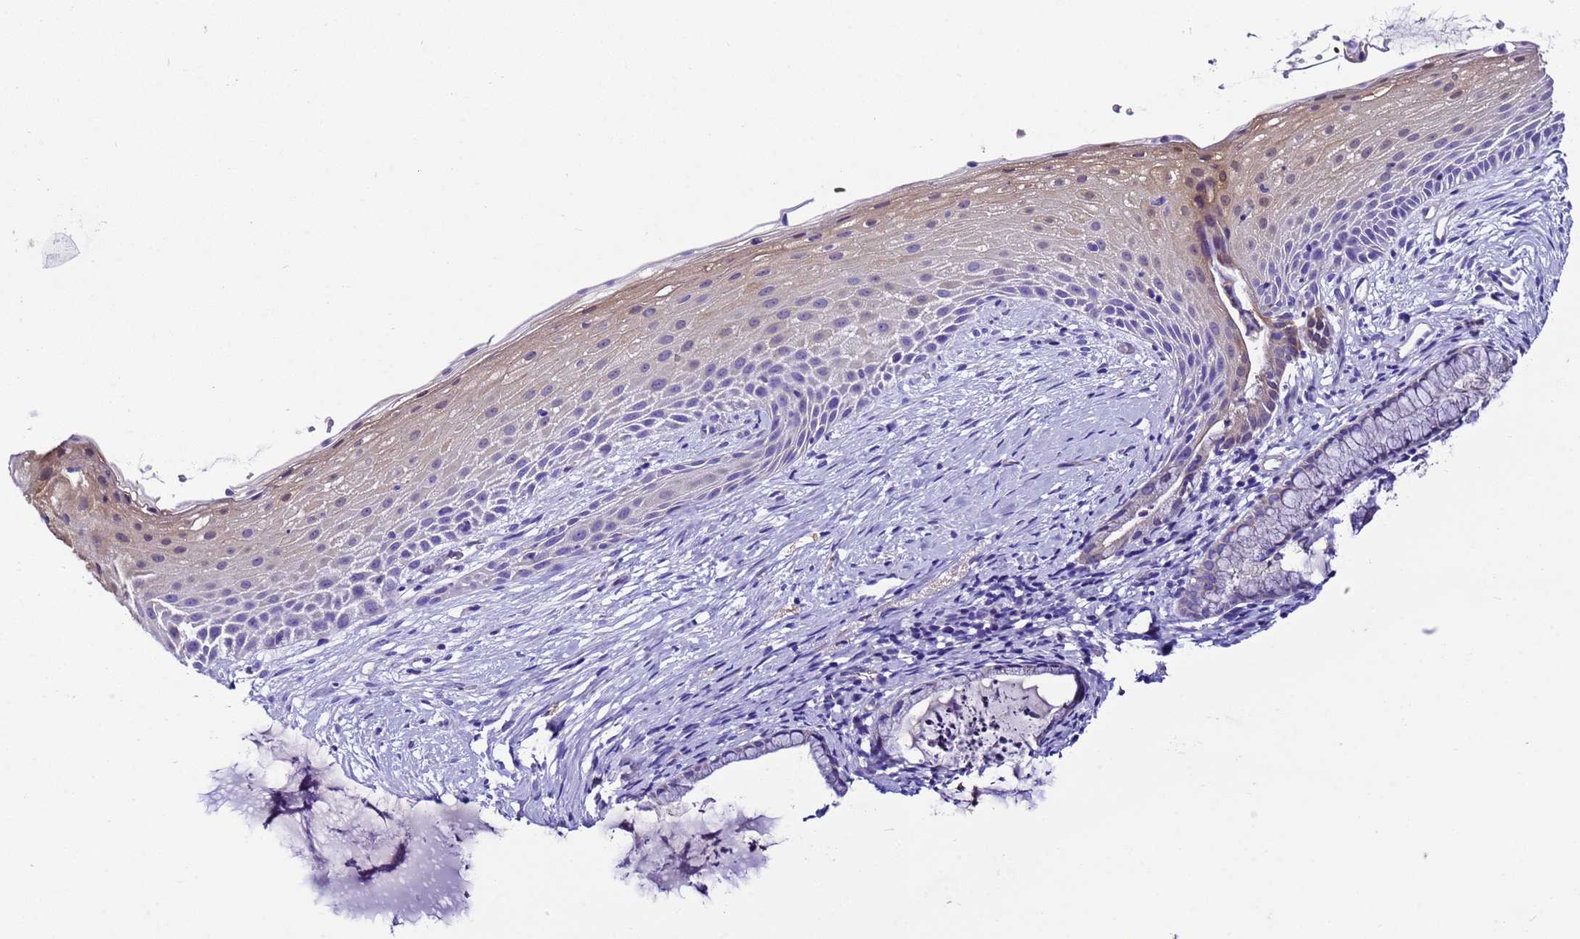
{"staining": {"intensity": "negative", "quantity": "none", "location": "none"}, "tissue": "cervix", "cell_type": "Glandular cells", "image_type": "normal", "snomed": [{"axis": "morphology", "description": "Normal tissue, NOS"}, {"axis": "topography", "description": "Cervix"}], "caption": "IHC of benign cervix demonstrates no positivity in glandular cells.", "gene": "UGT2A1", "patient": {"sex": "female", "age": 36}}